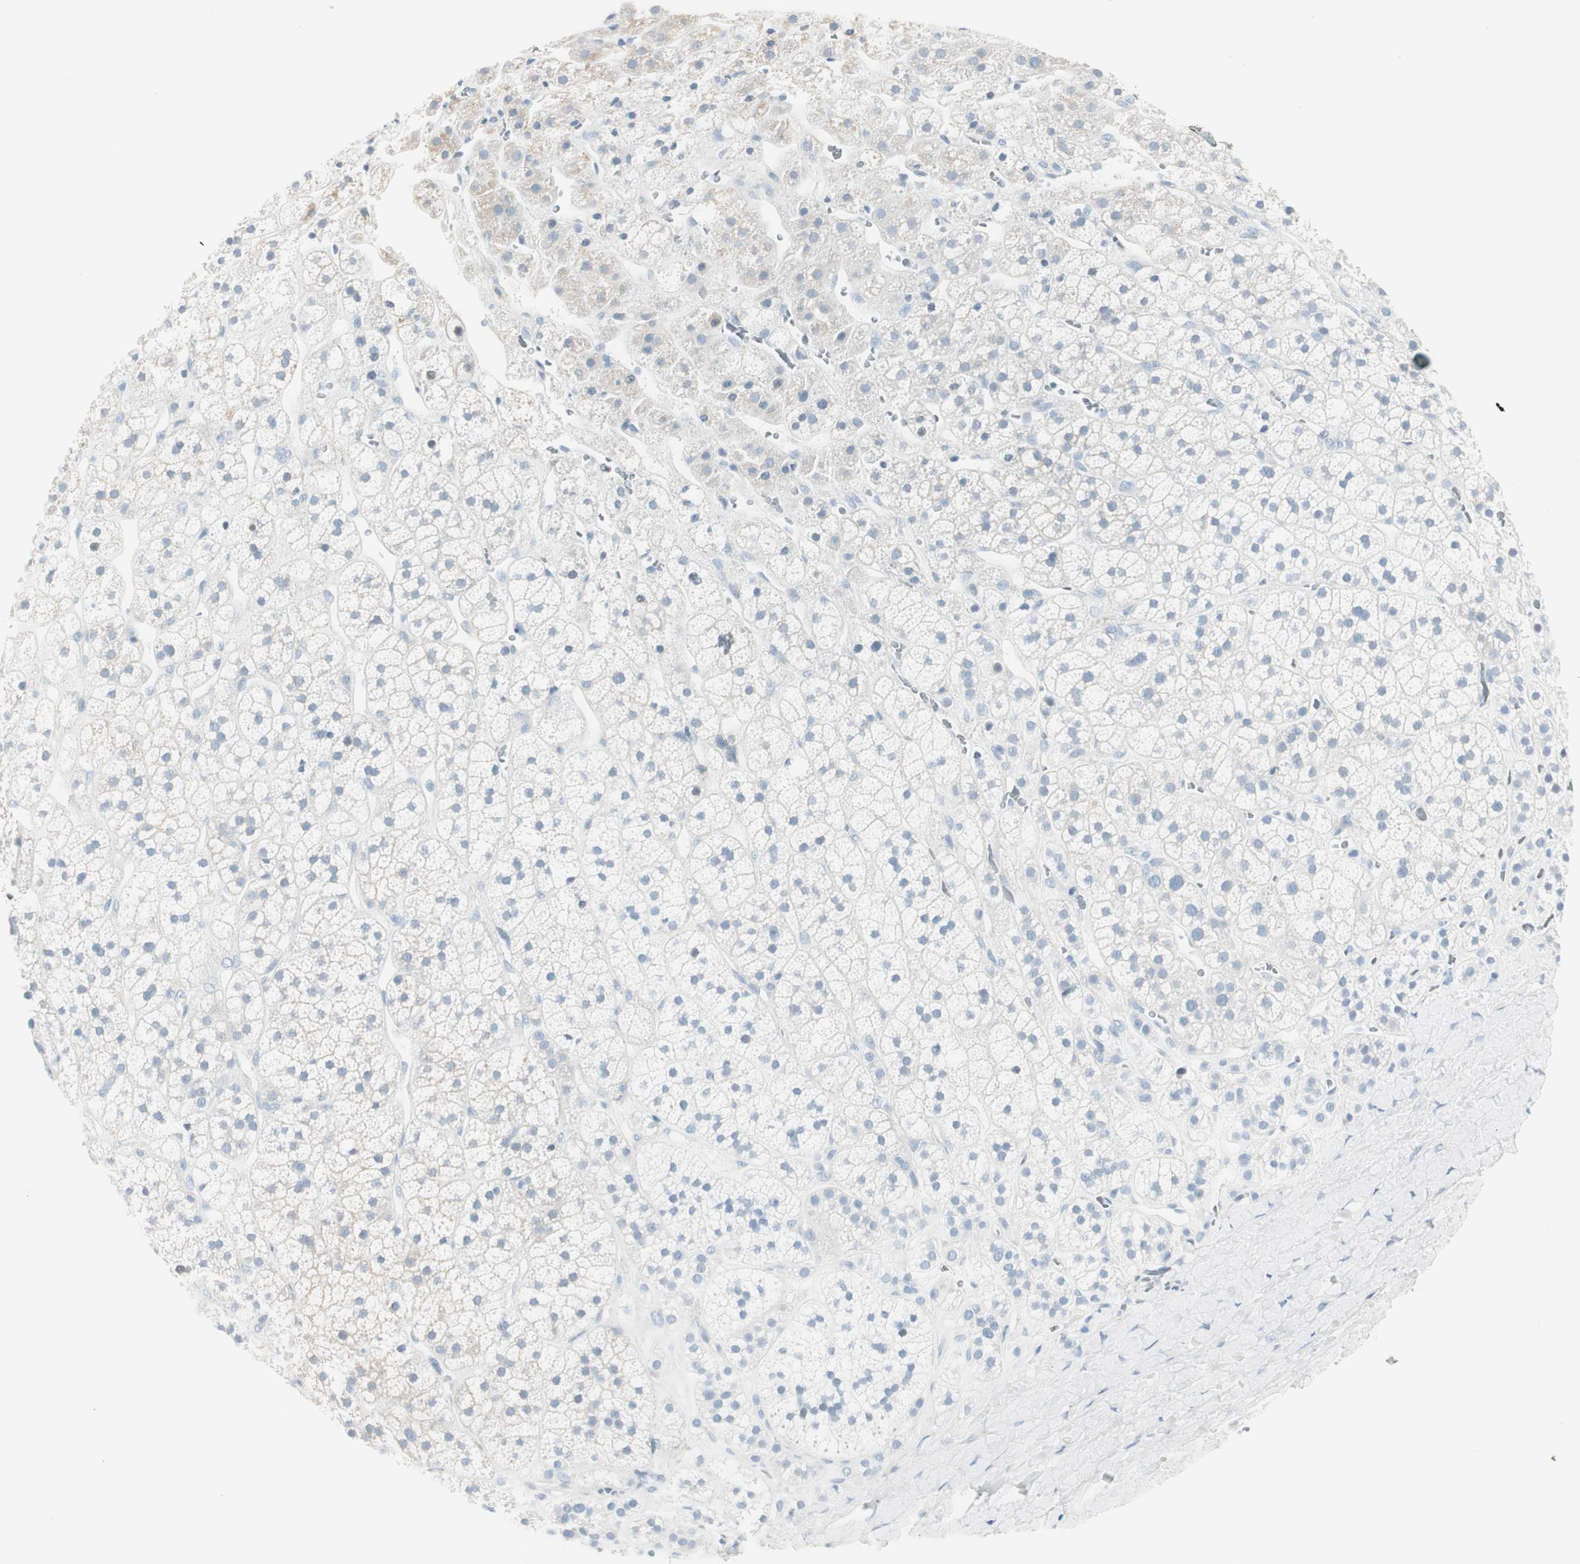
{"staining": {"intensity": "negative", "quantity": "none", "location": "none"}, "tissue": "adrenal gland", "cell_type": "Glandular cells", "image_type": "normal", "snomed": [{"axis": "morphology", "description": "Normal tissue, NOS"}, {"axis": "topography", "description": "Adrenal gland"}], "caption": "IHC micrograph of normal adrenal gland stained for a protein (brown), which displays no expression in glandular cells.", "gene": "CDHR5", "patient": {"sex": "male", "age": 56}}